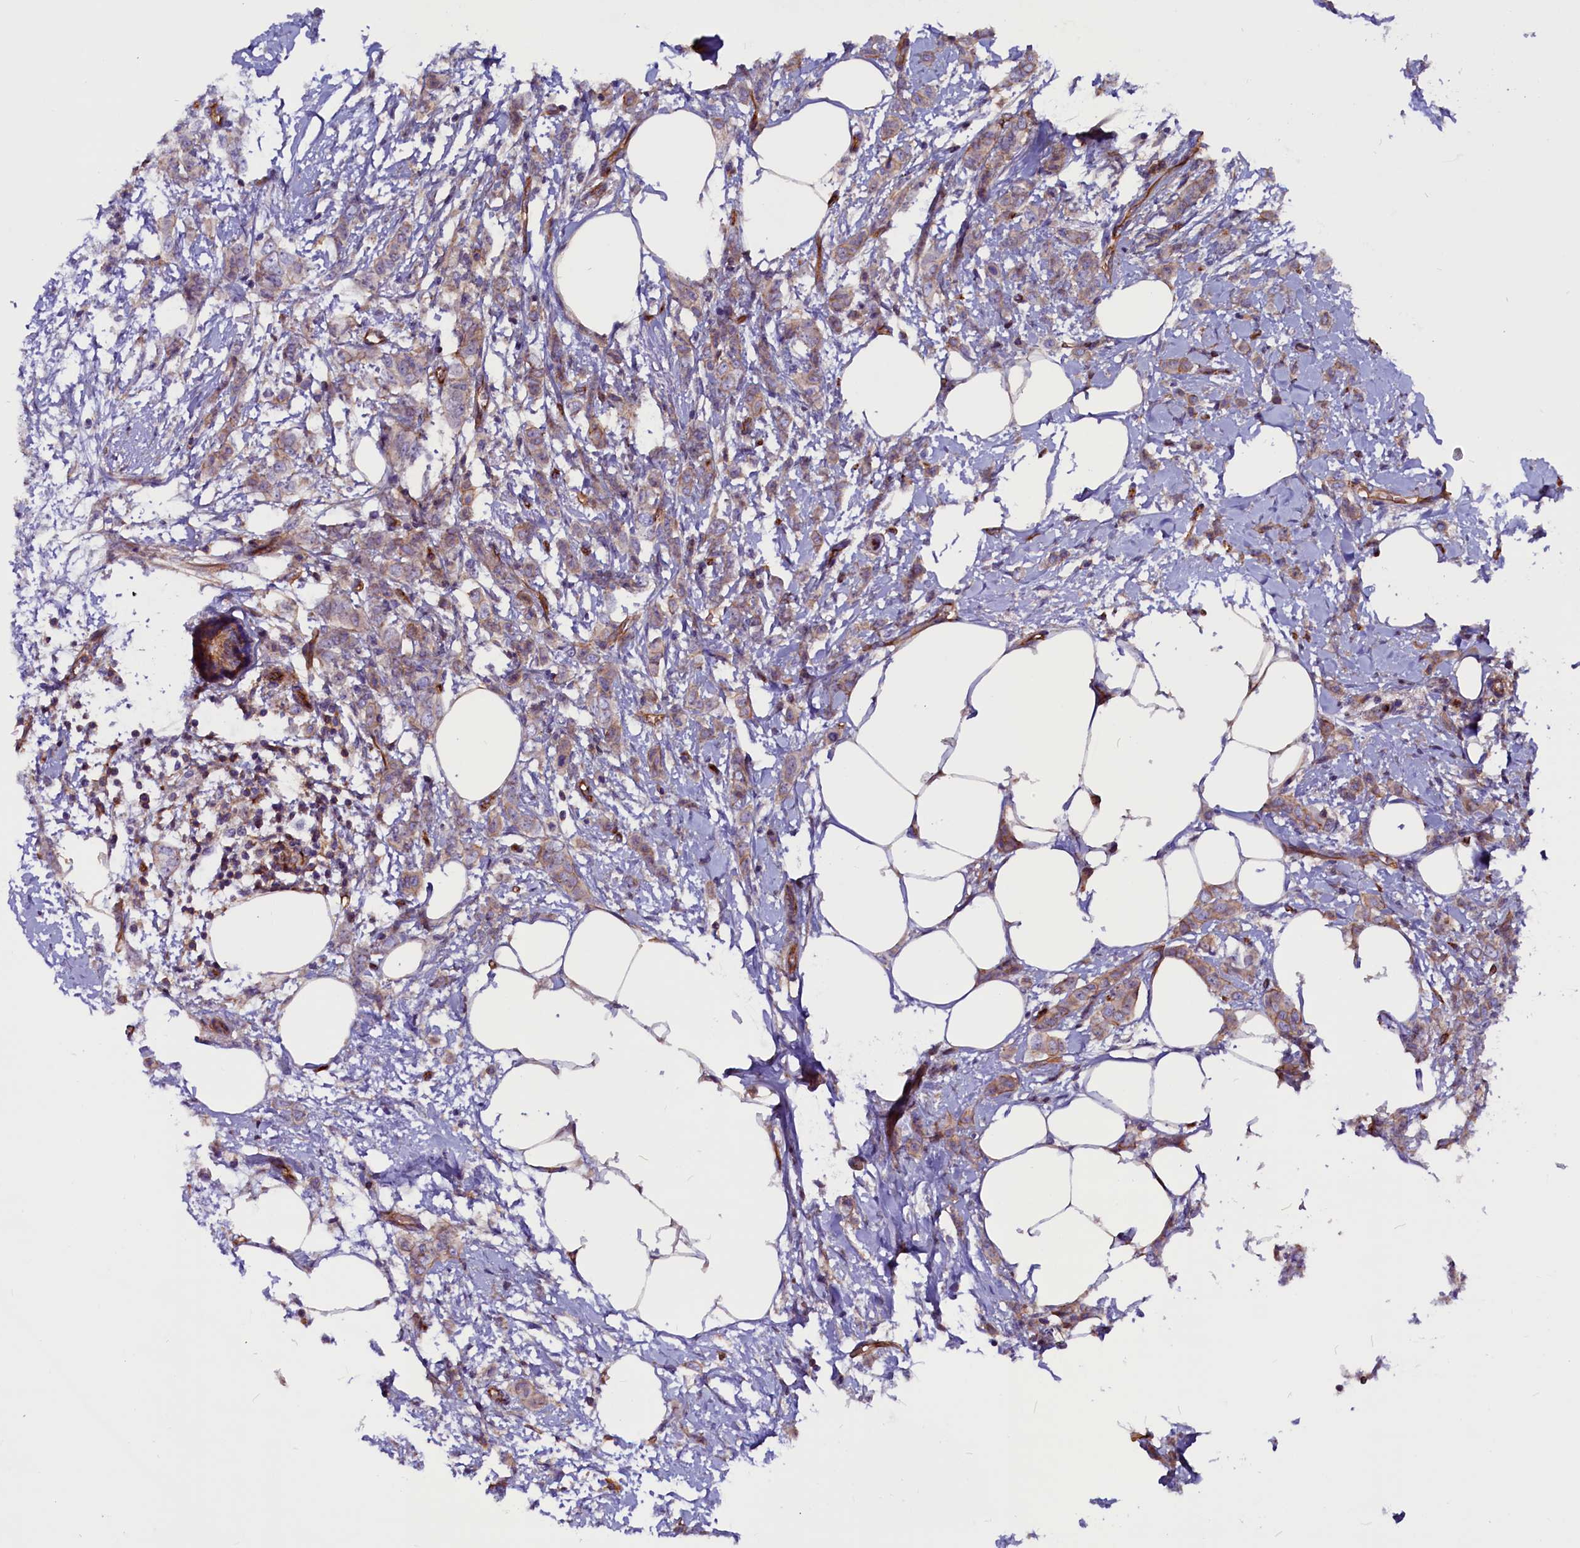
{"staining": {"intensity": "weak", "quantity": "25%-75%", "location": "cytoplasmic/membranous"}, "tissue": "breast cancer", "cell_type": "Tumor cells", "image_type": "cancer", "snomed": [{"axis": "morphology", "description": "Duct carcinoma"}, {"axis": "topography", "description": "Breast"}], "caption": "Protein staining shows weak cytoplasmic/membranous positivity in approximately 25%-75% of tumor cells in infiltrating ductal carcinoma (breast).", "gene": "ZNF749", "patient": {"sex": "female", "age": 72}}